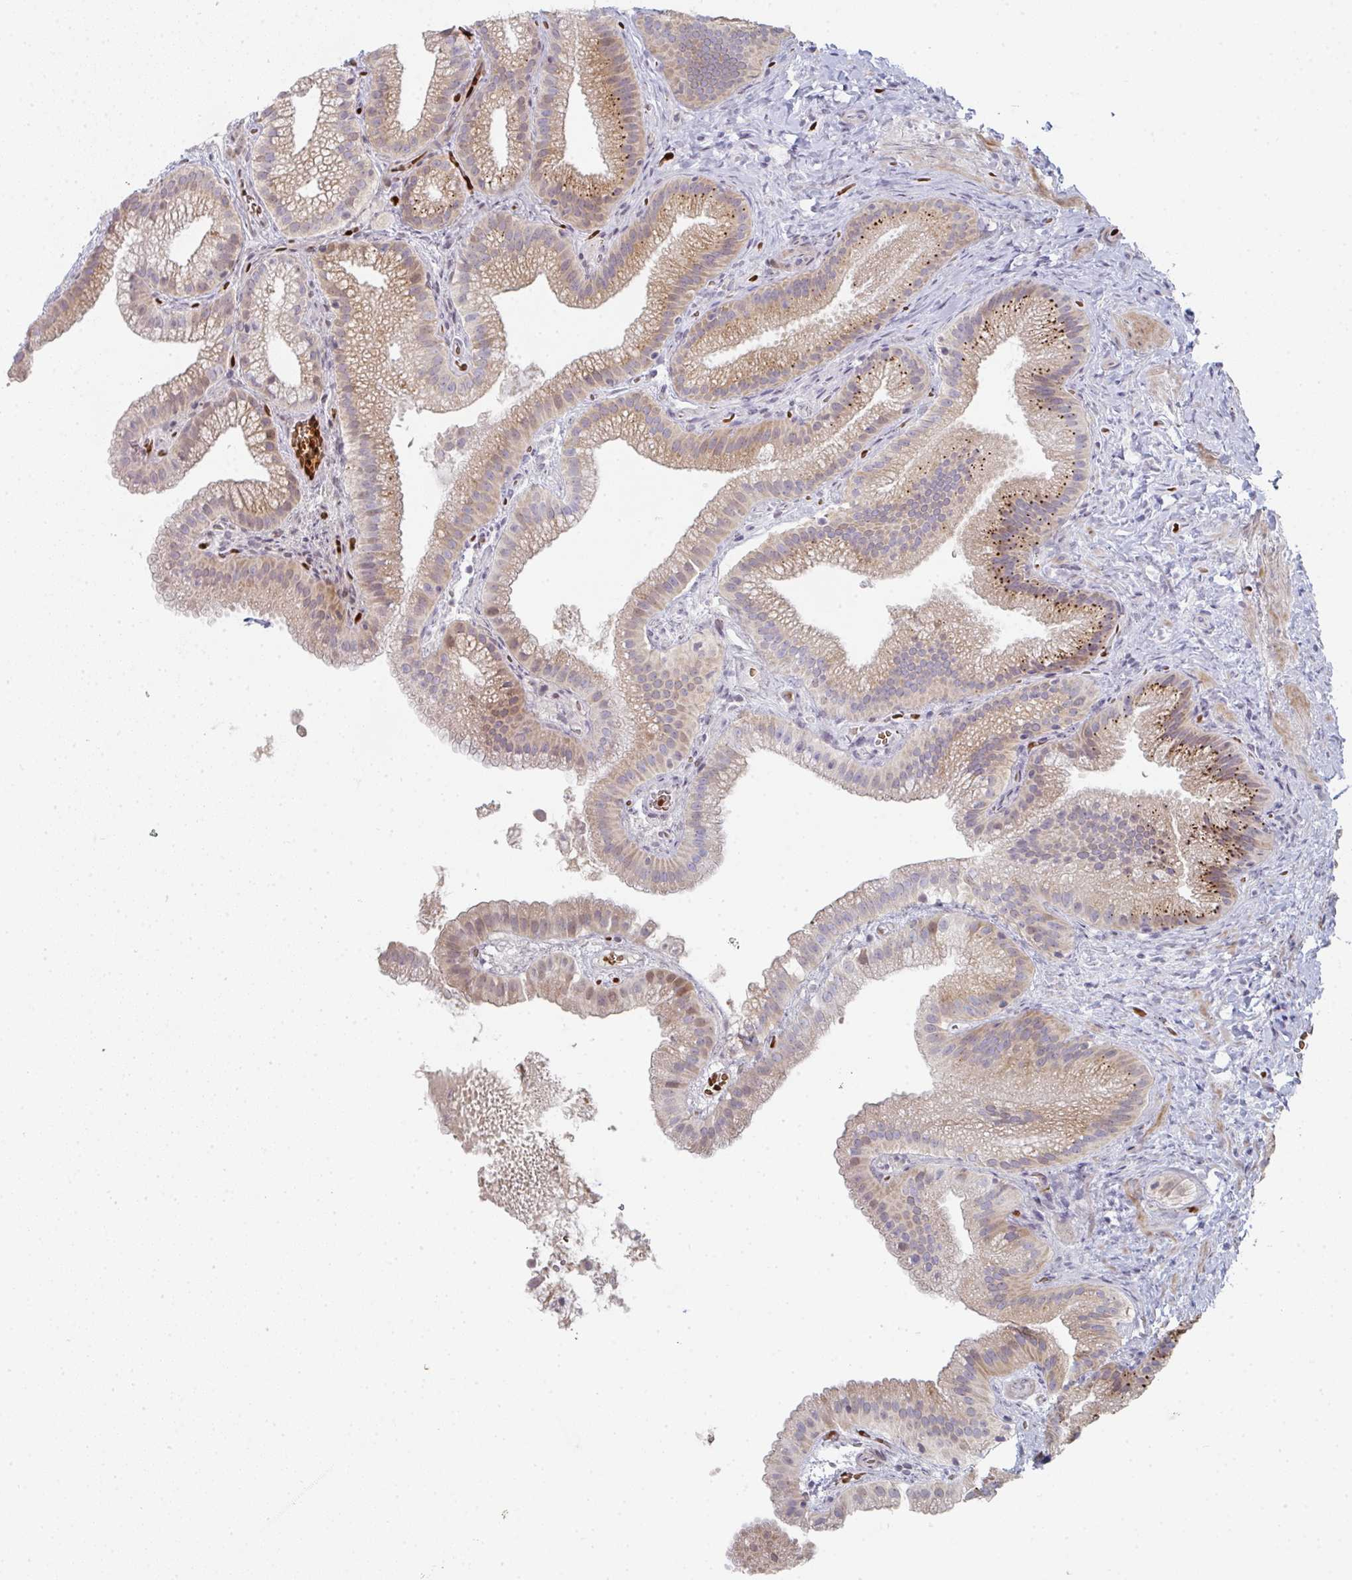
{"staining": {"intensity": "moderate", "quantity": ">75%", "location": "cytoplasmic/membranous"}, "tissue": "gallbladder", "cell_type": "Glandular cells", "image_type": "normal", "snomed": [{"axis": "morphology", "description": "Normal tissue, NOS"}, {"axis": "topography", "description": "Gallbladder"}], "caption": "Protein expression analysis of normal gallbladder reveals moderate cytoplasmic/membranous expression in approximately >75% of glandular cells.", "gene": "ZNF526", "patient": {"sex": "female", "age": 63}}